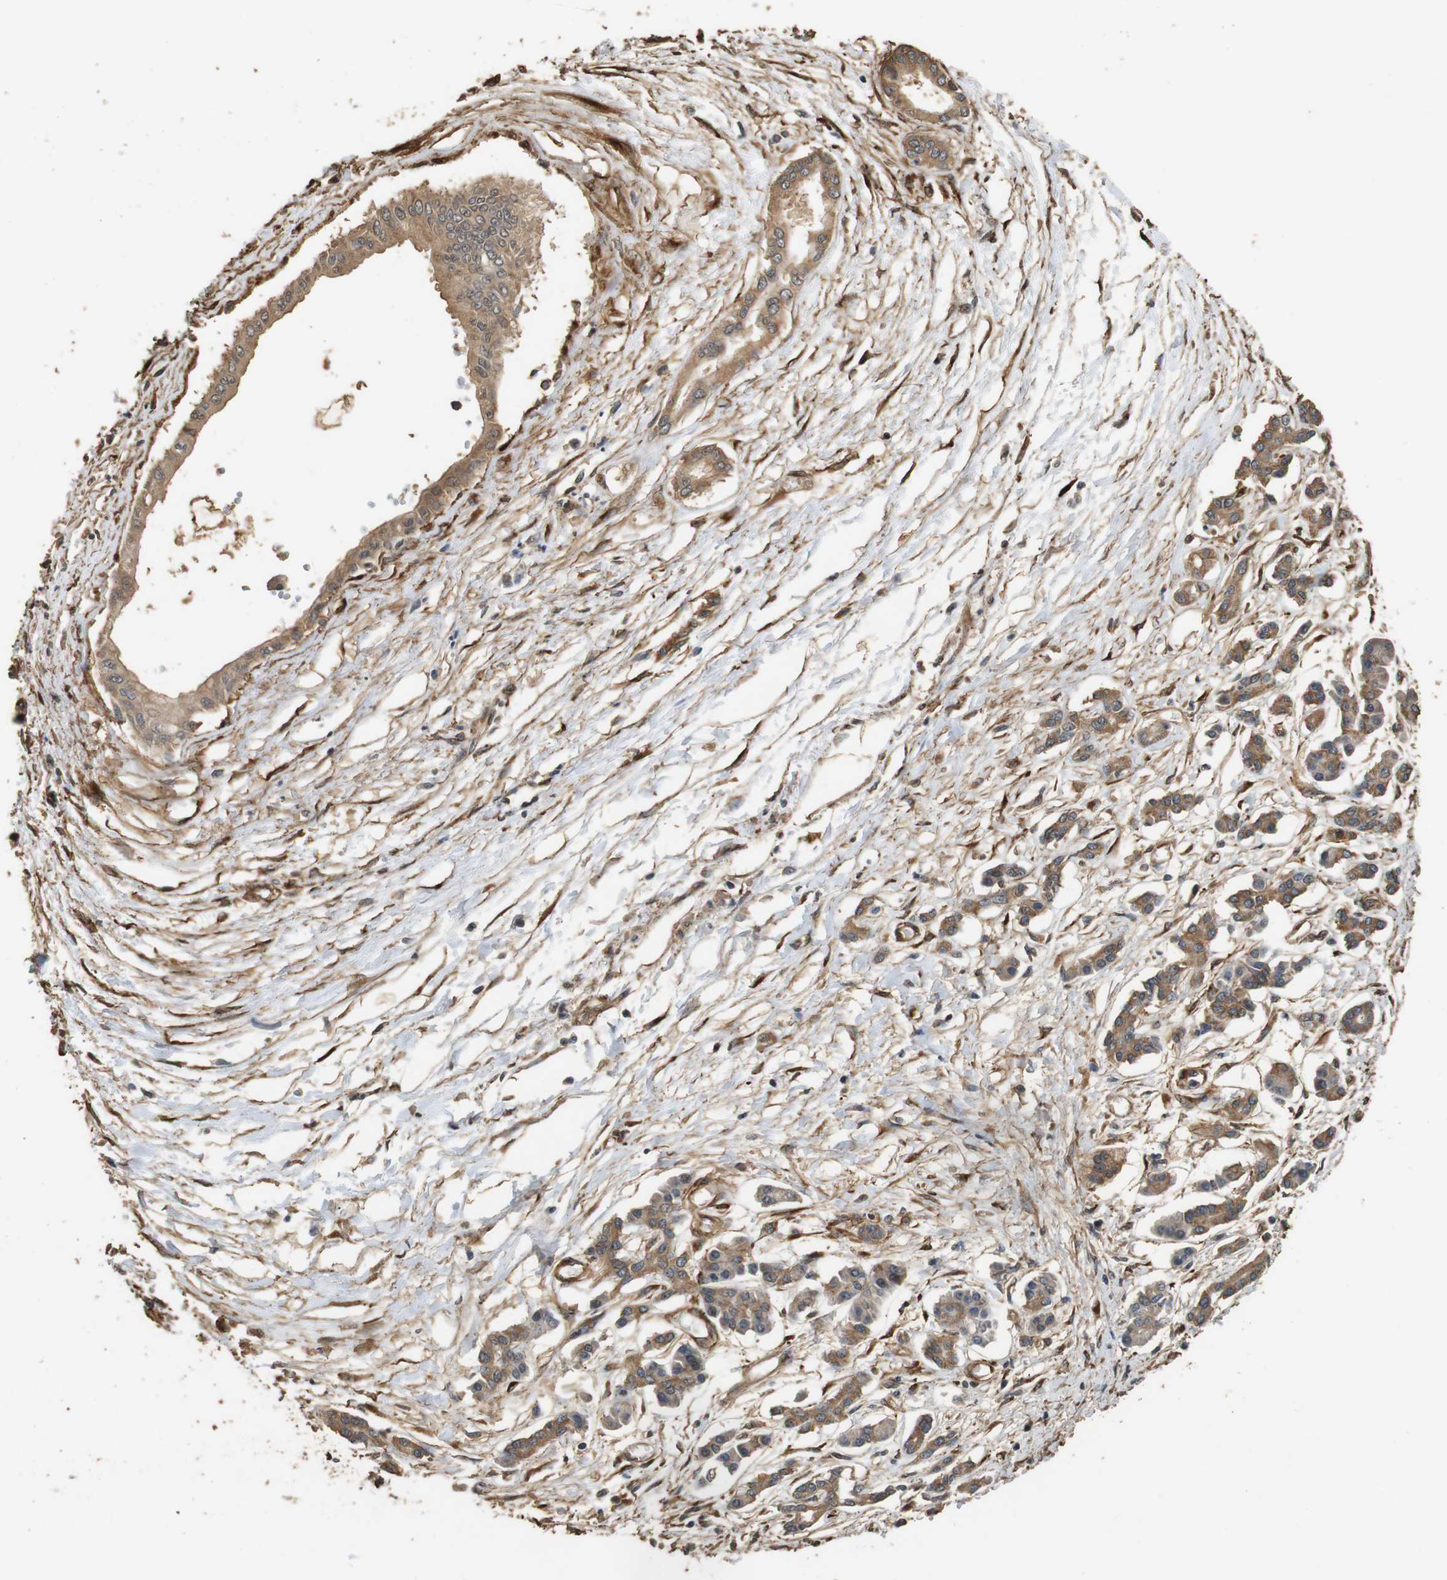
{"staining": {"intensity": "moderate", "quantity": ">75%", "location": "cytoplasmic/membranous"}, "tissue": "pancreatic cancer", "cell_type": "Tumor cells", "image_type": "cancer", "snomed": [{"axis": "morphology", "description": "Adenocarcinoma, NOS"}, {"axis": "topography", "description": "Pancreas"}], "caption": "Moderate cytoplasmic/membranous staining is appreciated in about >75% of tumor cells in pancreatic cancer (adenocarcinoma).", "gene": "CNPY4", "patient": {"sex": "male", "age": 56}}